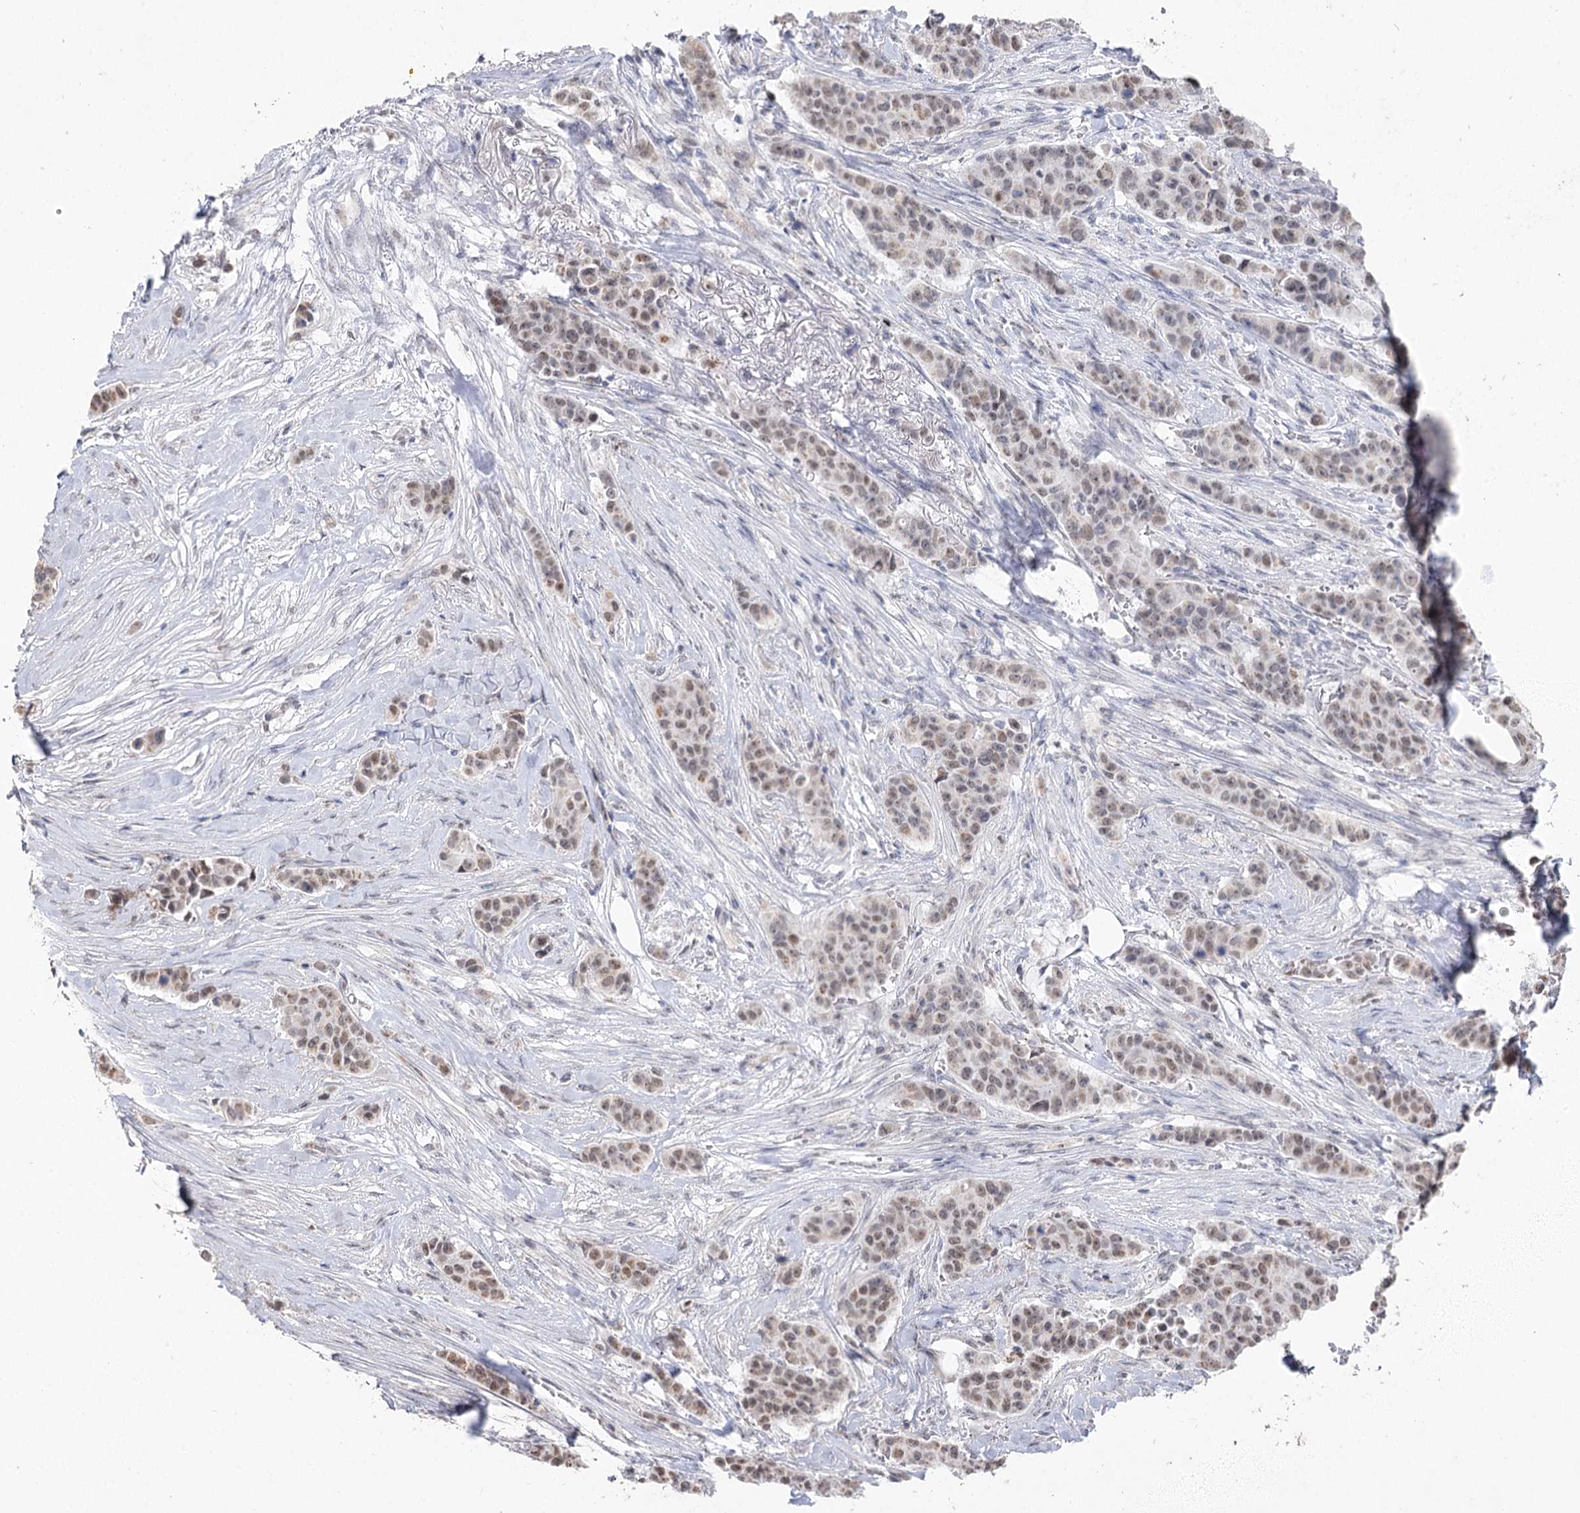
{"staining": {"intensity": "weak", "quantity": "<25%", "location": "cytoplasmic/membranous,nuclear"}, "tissue": "breast cancer", "cell_type": "Tumor cells", "image_type": "cancer", "snomed": [{"axis": "morphology", "description": "Duct carcinoma"}, {"axis": "topography", "description": "Breast"}], "caption": "Tumor cells are negative for brown protein staining in breast infiltrating ductal carcinoma. (Stains: DAB IHC with hematoxylin counter stain, Microscopy: brightfield microscopy at high magnification).", "gene": "RUFY4", "patient": {"sex": "female", "age": 40}}